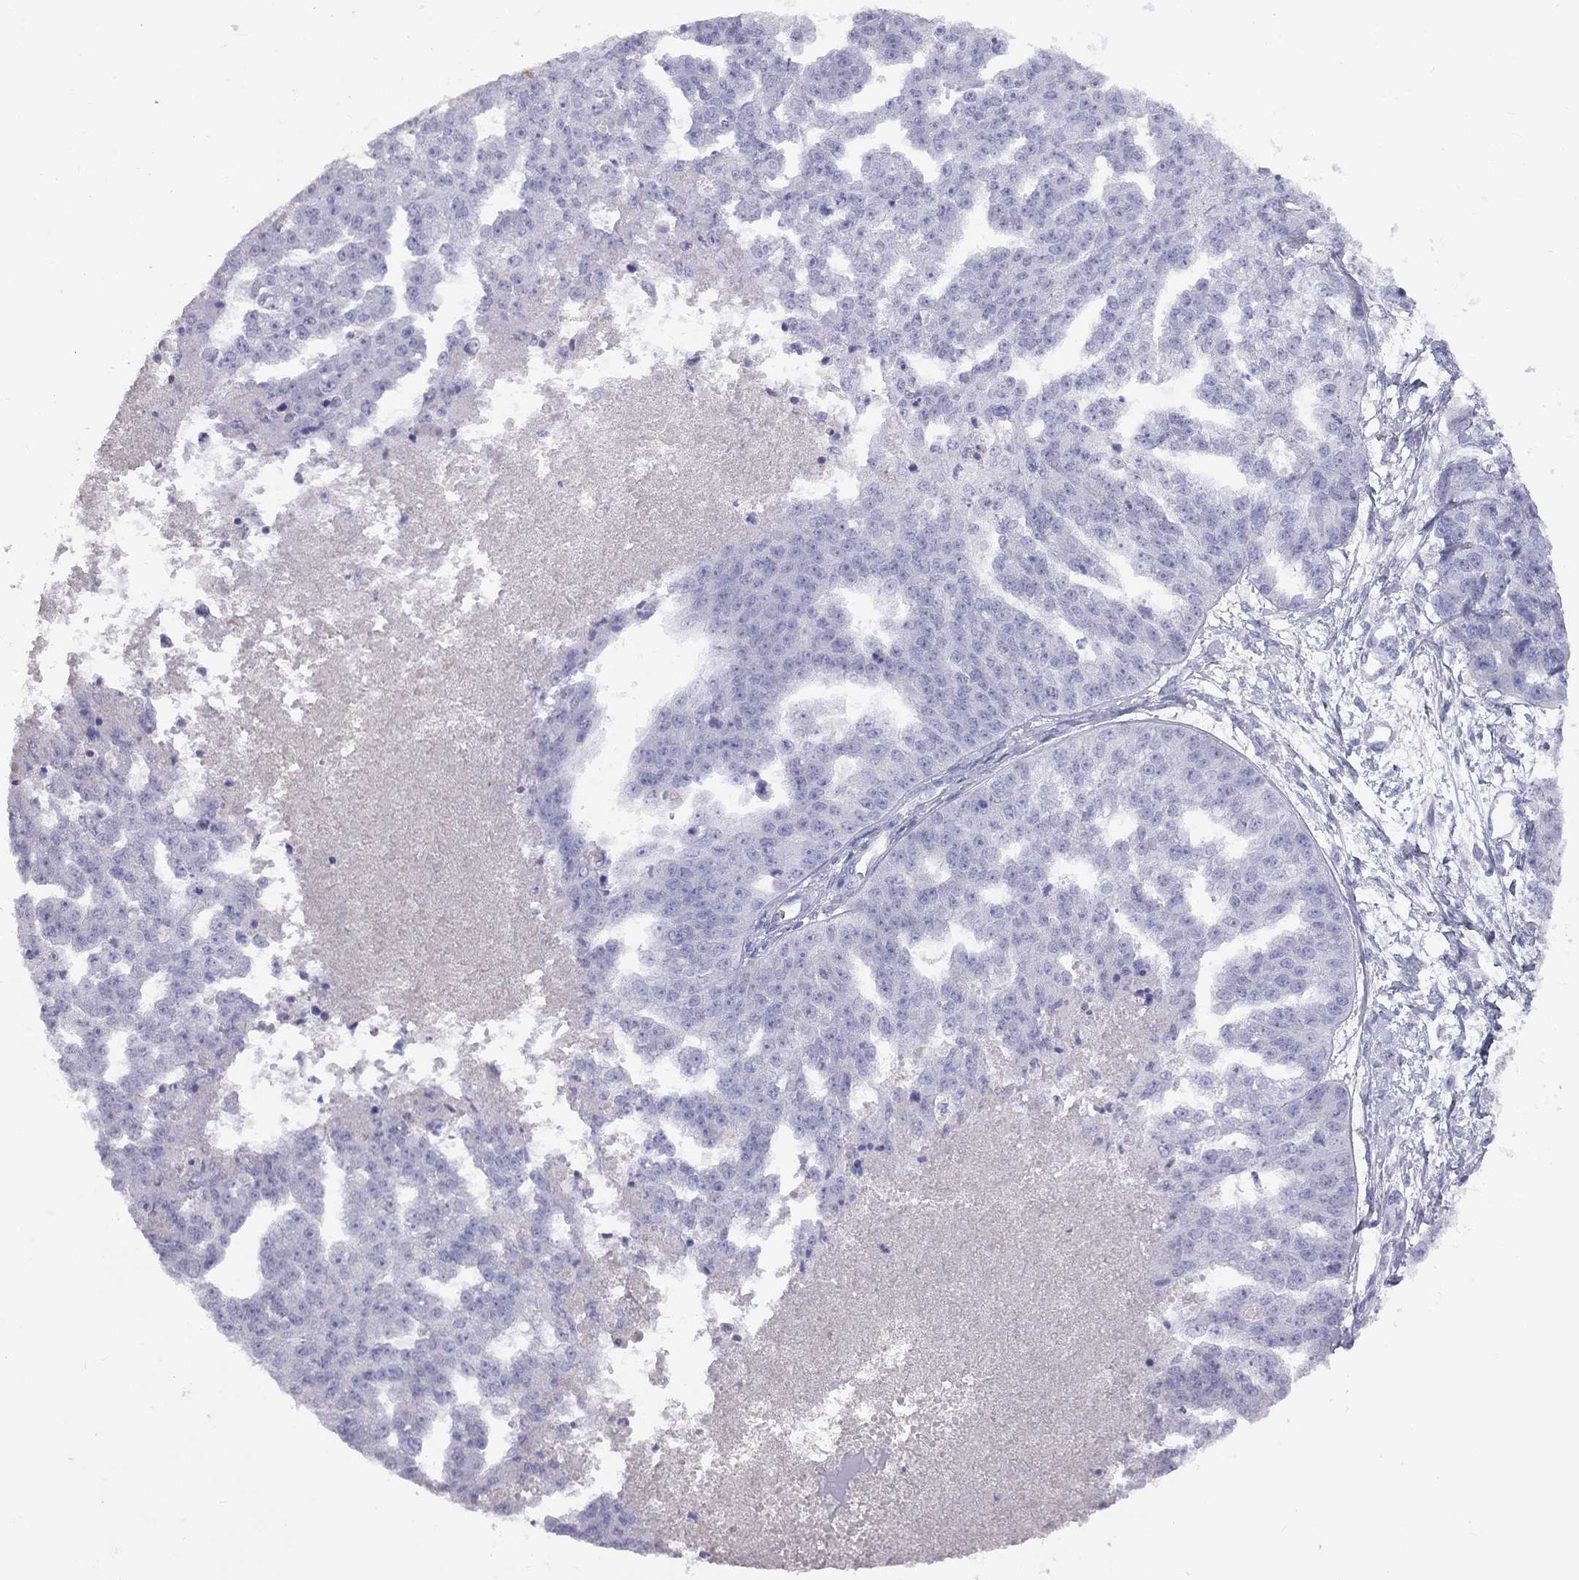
{"staining": {"intensity": "negative", "quantity": "none", "location": "none"}, "tissue": "ovarian cancer", "cell_type": "Tumor cells", "image_type": "cancer", "snomed": [{"axis": "morphology", "description": "Cystadenocarcinoma, serous, NOS"}, {"axis": "topography", "description": "Ovary"}], "caption": "IHC image of neoplastic tissue: human ovarian serous cystadenocarcinoma stained with DAB (3,3'-diaminobenzidine) reveals no significant protein staining in tumor cells.", "gene": "KLRG1", "patient": {"sex": "female", "age": 58}}